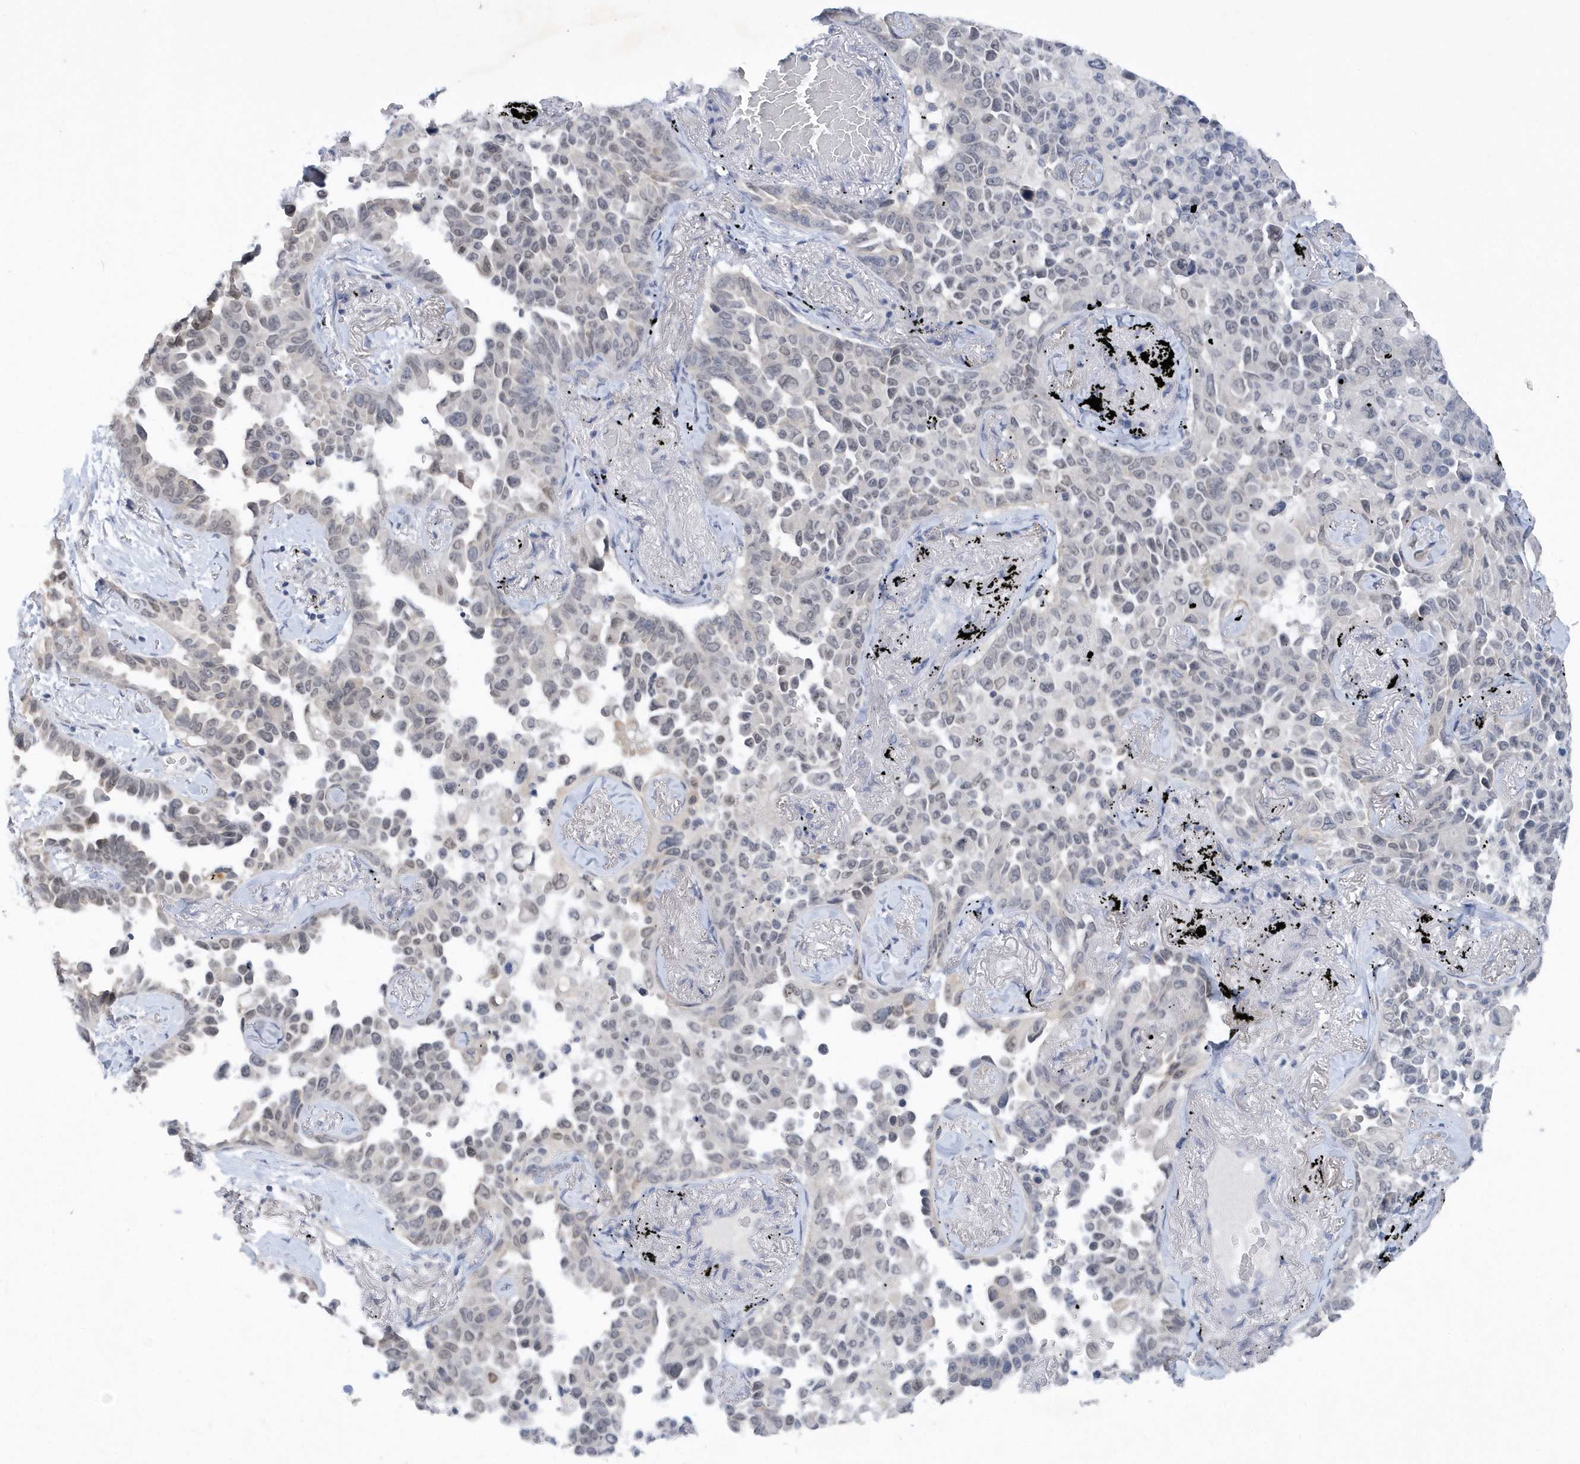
{"staining": {"intensity": "negative", "quantity": "none", "location": "none"}, "tissue": "lung cancer", "cell_type": "Tumor cells", "image_type": "cancer", "snomed": [{"axis": "morphology", "description": "Adenocarcinoma, NOS"}, {"axis": "topography", "description": "Lung"}], "caption": "Immunohistochemistry (IHC) histopathology image of neoplastic tissue: human lung cancer stained with DAB (3,3'-diaminobenzidine) exhibits no significant protein expression in tumor cells. (Stains: DAB immunohistochemistry with hematoxylin counter stain, Microscopy: brightfield microscopy at high magnification).", "gene": "SRGAP3", "patient": {"sex": "female", "age": 67}}